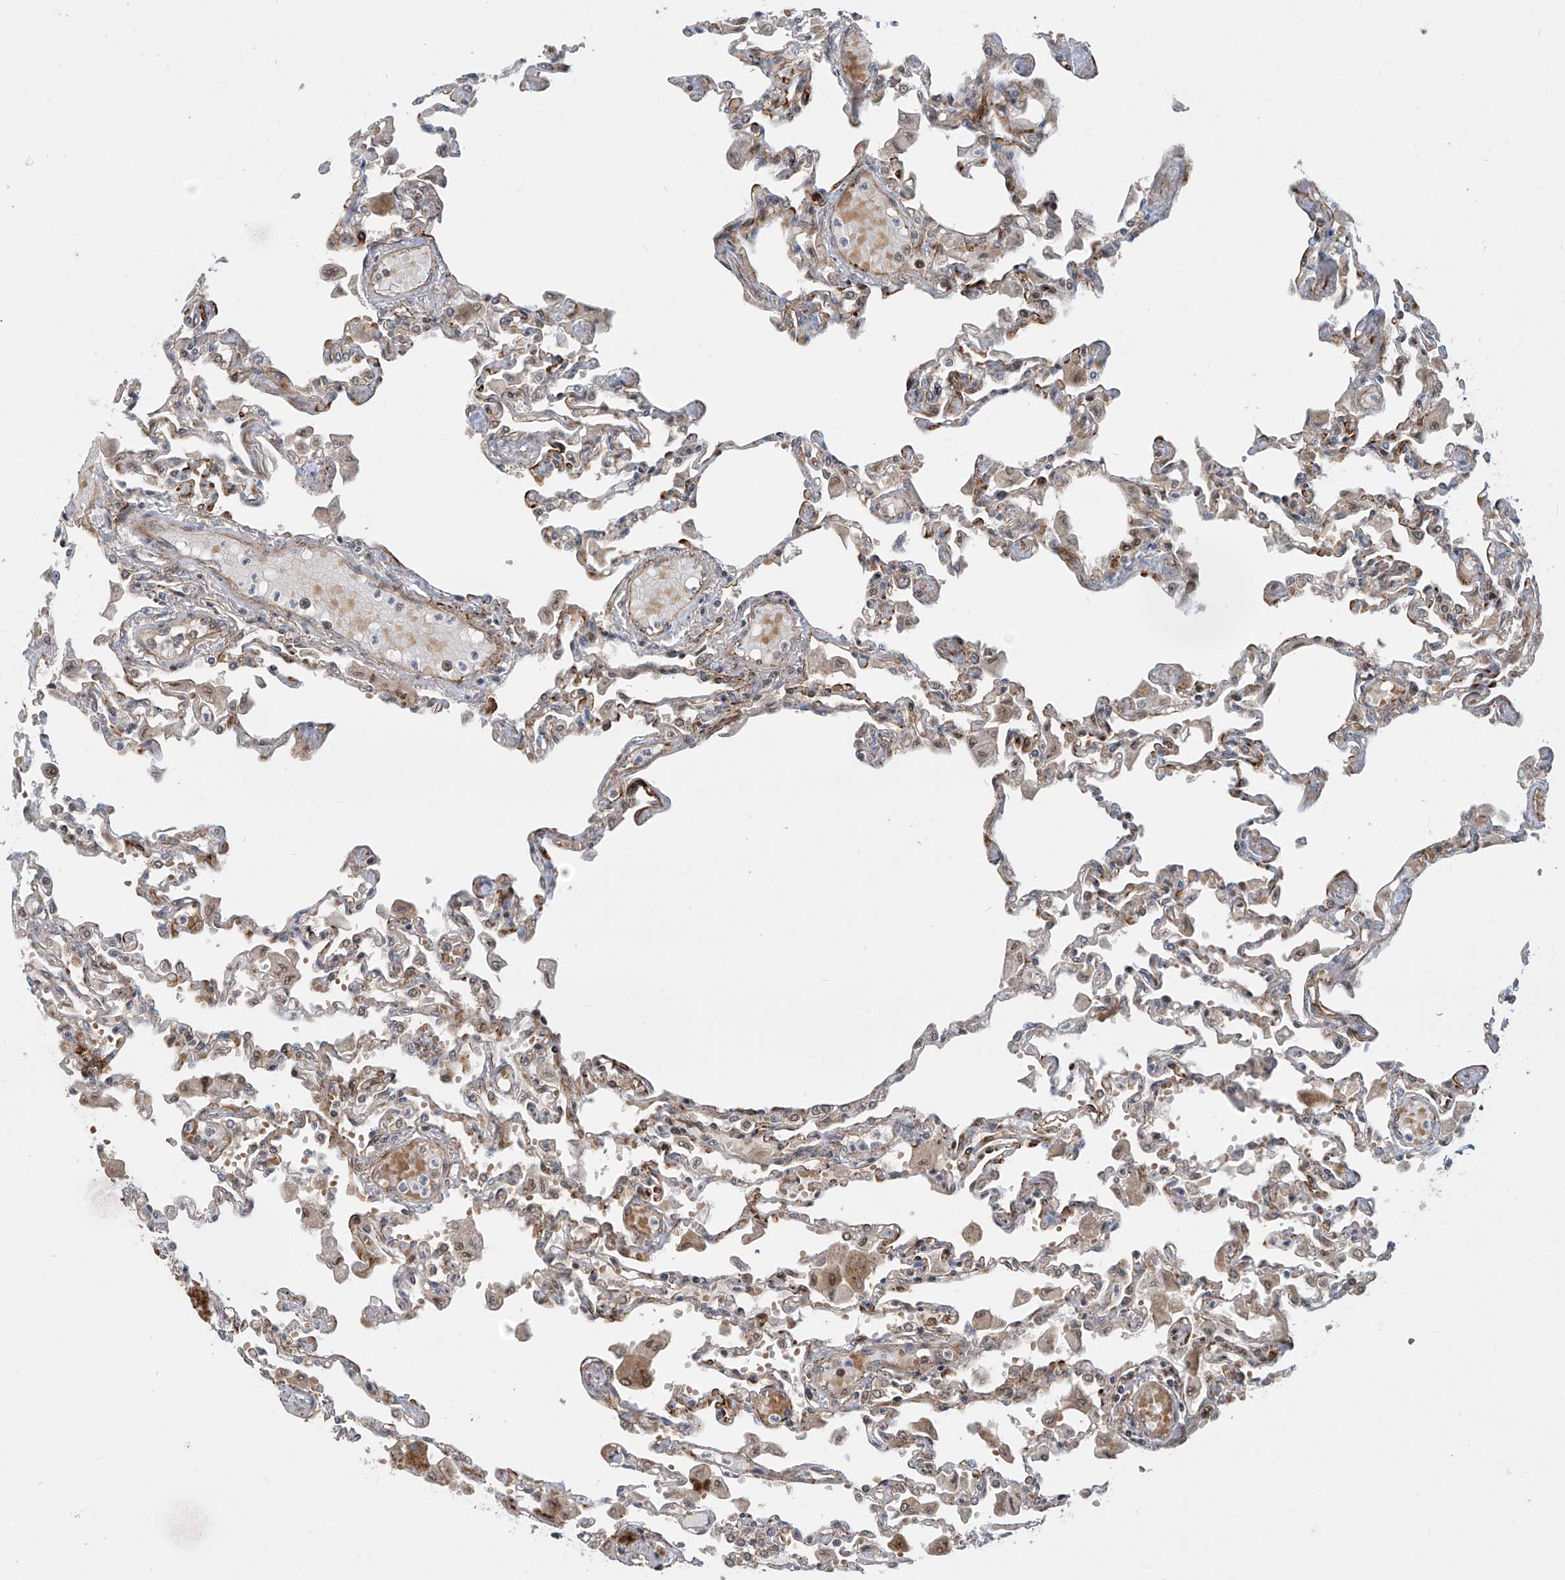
{"staining": {"intensity": "moderate", "quantity": "25%-75%", "location": "cytoplasmic/membranous,nuclear"}, "tissue": "lung", "cell_type": "Alveolar cells", "image_type": "normal", "snomed": [{"axis": "morphology", "description": "Normal tissue, NOS"}, {"axis": "topography", "description": "Bronchus"}, {"axis": "topography", "description": "Lung"}], "caption": "Protein expression analysis of benign human lung reveals moderate cytoplasmic/membranous,nuclear positivity in about 25%-75% of alveolar cells.", "gene": "LAGE3", "patient": {"sex": "female", "age": 49}}